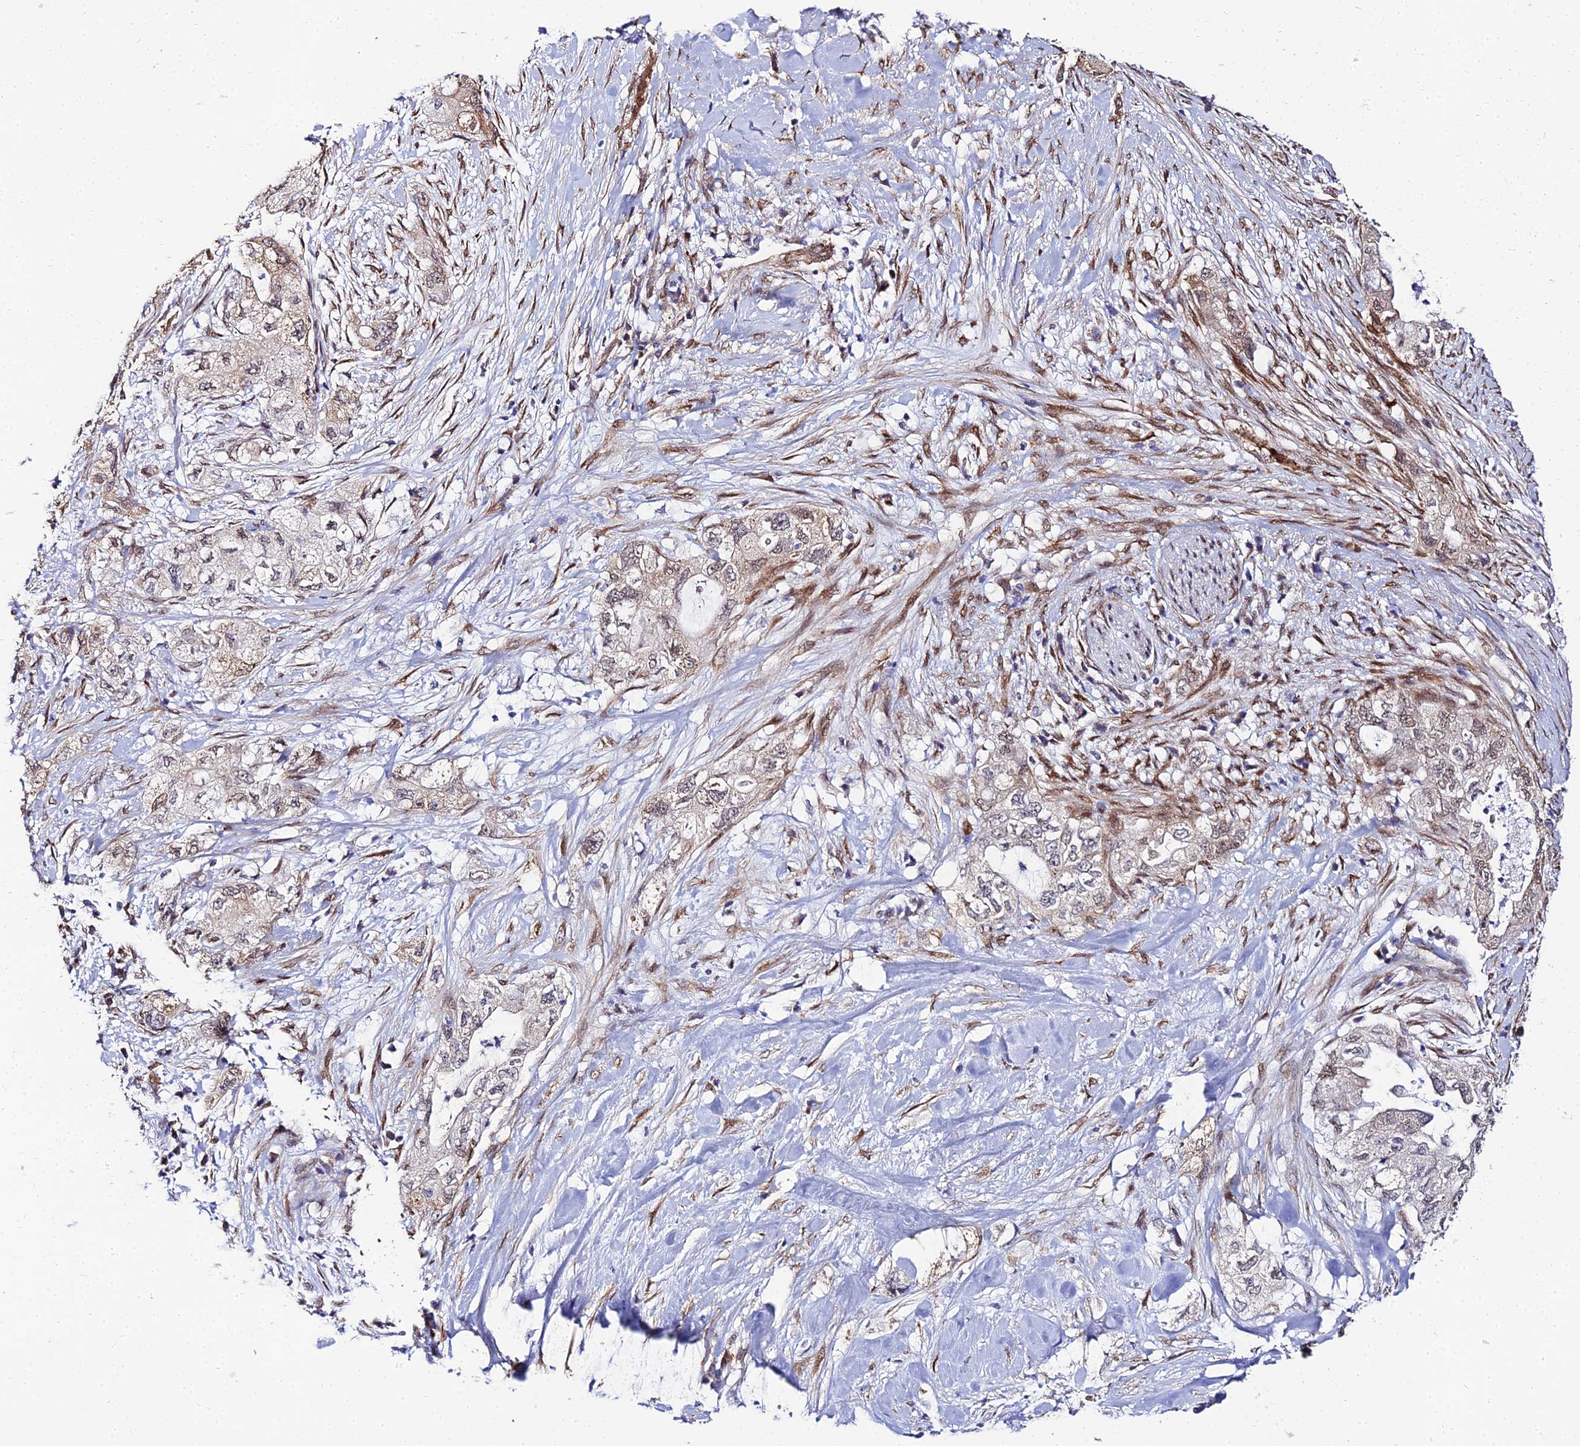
{"staining": {"intensity": "weak", "quantity": "<25%", "location": "cytoplasmic/membranous,nuclear"}, "tissue": "pancreatic cancer", "cell_type": "Tumor cells", "image_type": "cancer", "snomed": [{"axis": "morphology", "description": "Adenocarcinoma, NOS"}, {"axis": "topography", "description": "Pancreas"}], "caption": "Immunohistochemistry micrograph of neoplastic tissue: adenocarcinoma (pancreatic) stained with DAB (3,3'-diaminobenzidine) shows no significant protein staining in tumor cells. (Immunohistochemistry (ihc), brightfield microscopy, high magnification).", "gene": "BCL9", "patient": {"sex": "female", "age": 73}}